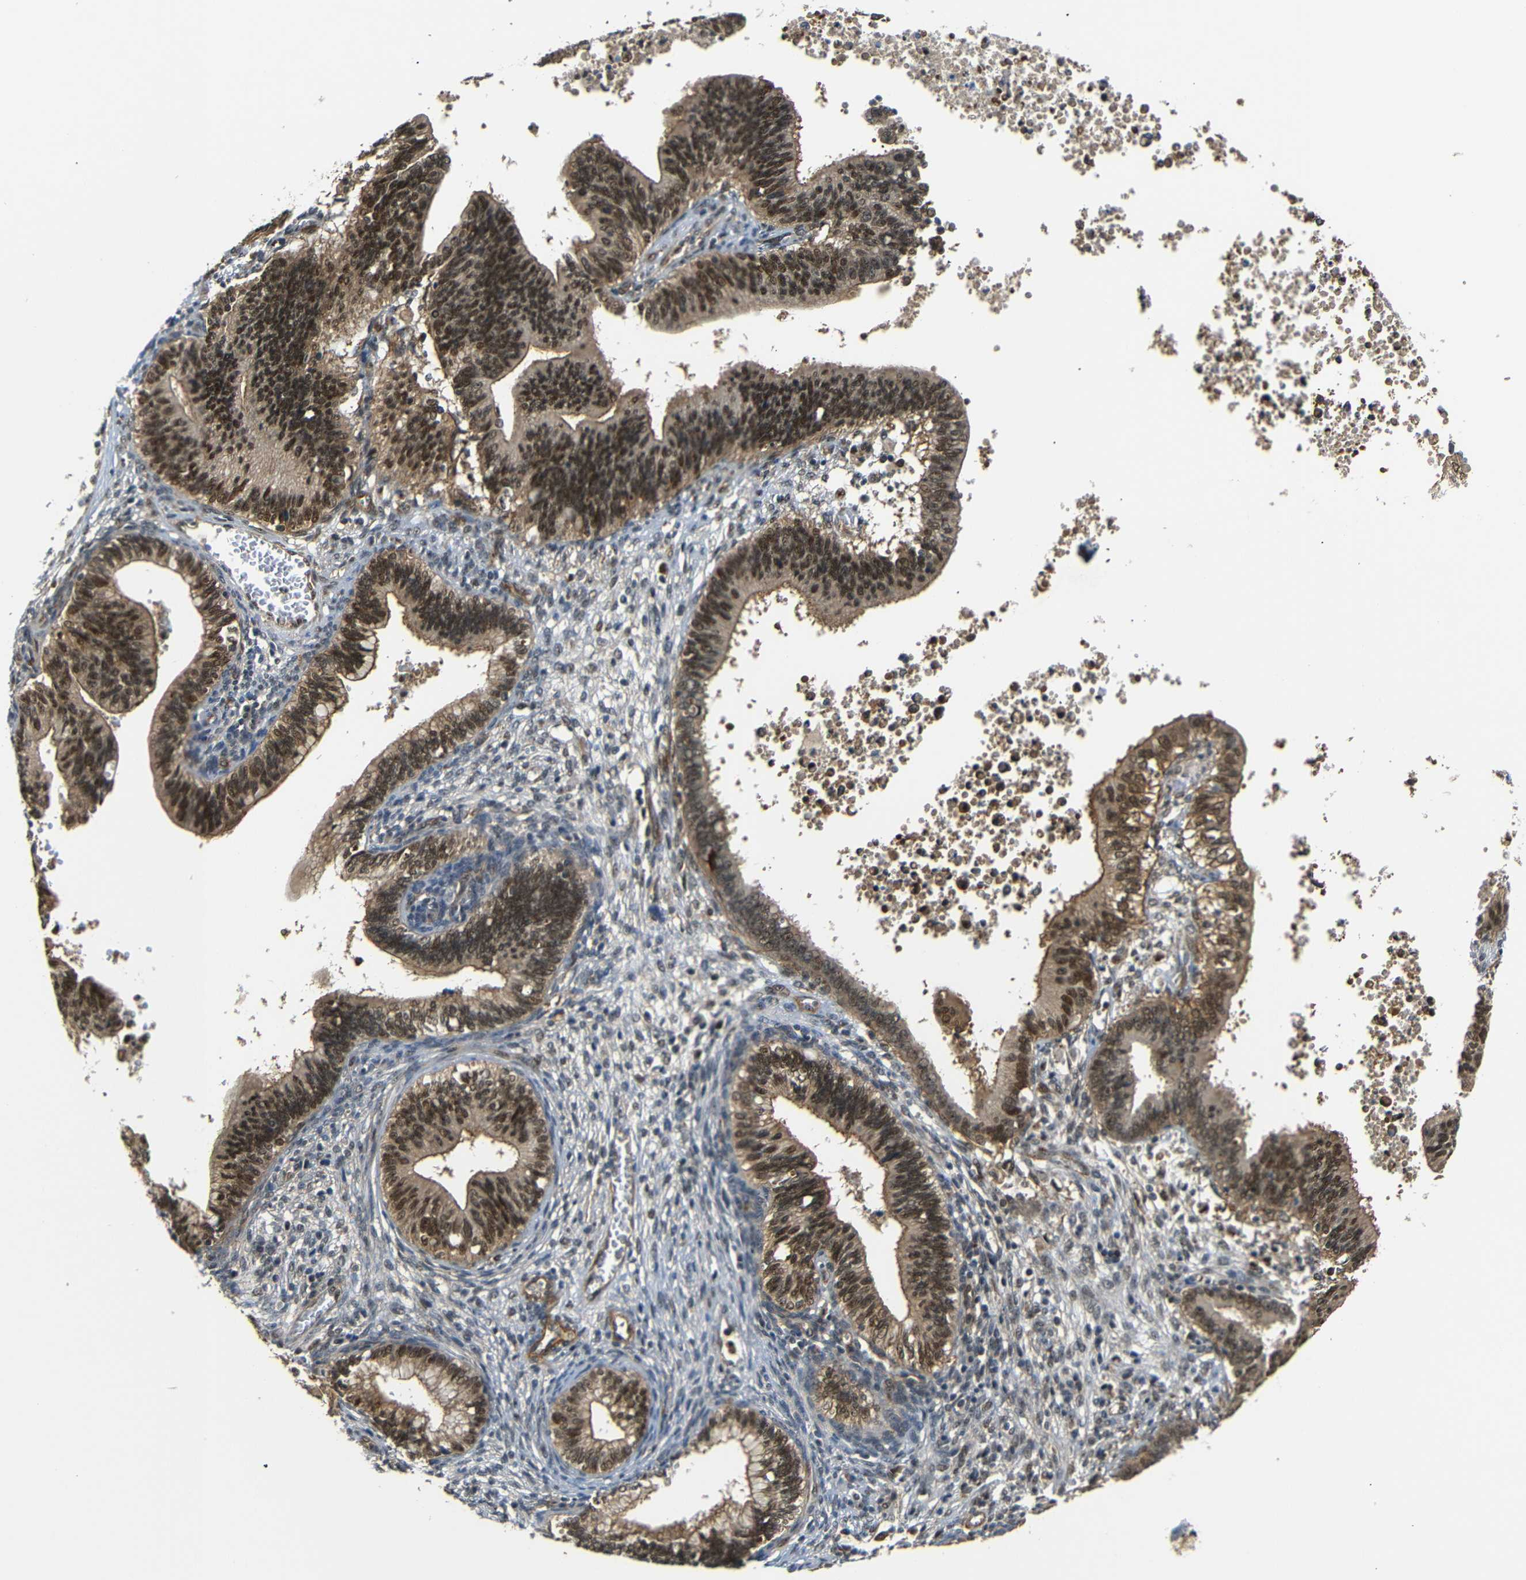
{"staining": {"intensity": "strong", "quantity": ">75%", "location": "cytoplasmic/membranous,nuclear"}, "tissue": "cervical cancer", "cell_type": "Tumor cells", "image_type": "cancer", "snomed": [{"axis": "morphology", "description": "Adenocarcinoma, NOS"}, {"axis": "topography", "description": "Cervix"}], "caption": "A brown stain highlights strong cytoplasmic/membranous and nuclear staining of a protein in human cervical cancer (adenocarcinoma) tumor cells.", "gene": "PARN", "patient": {"sex": "female", "age": 44}}